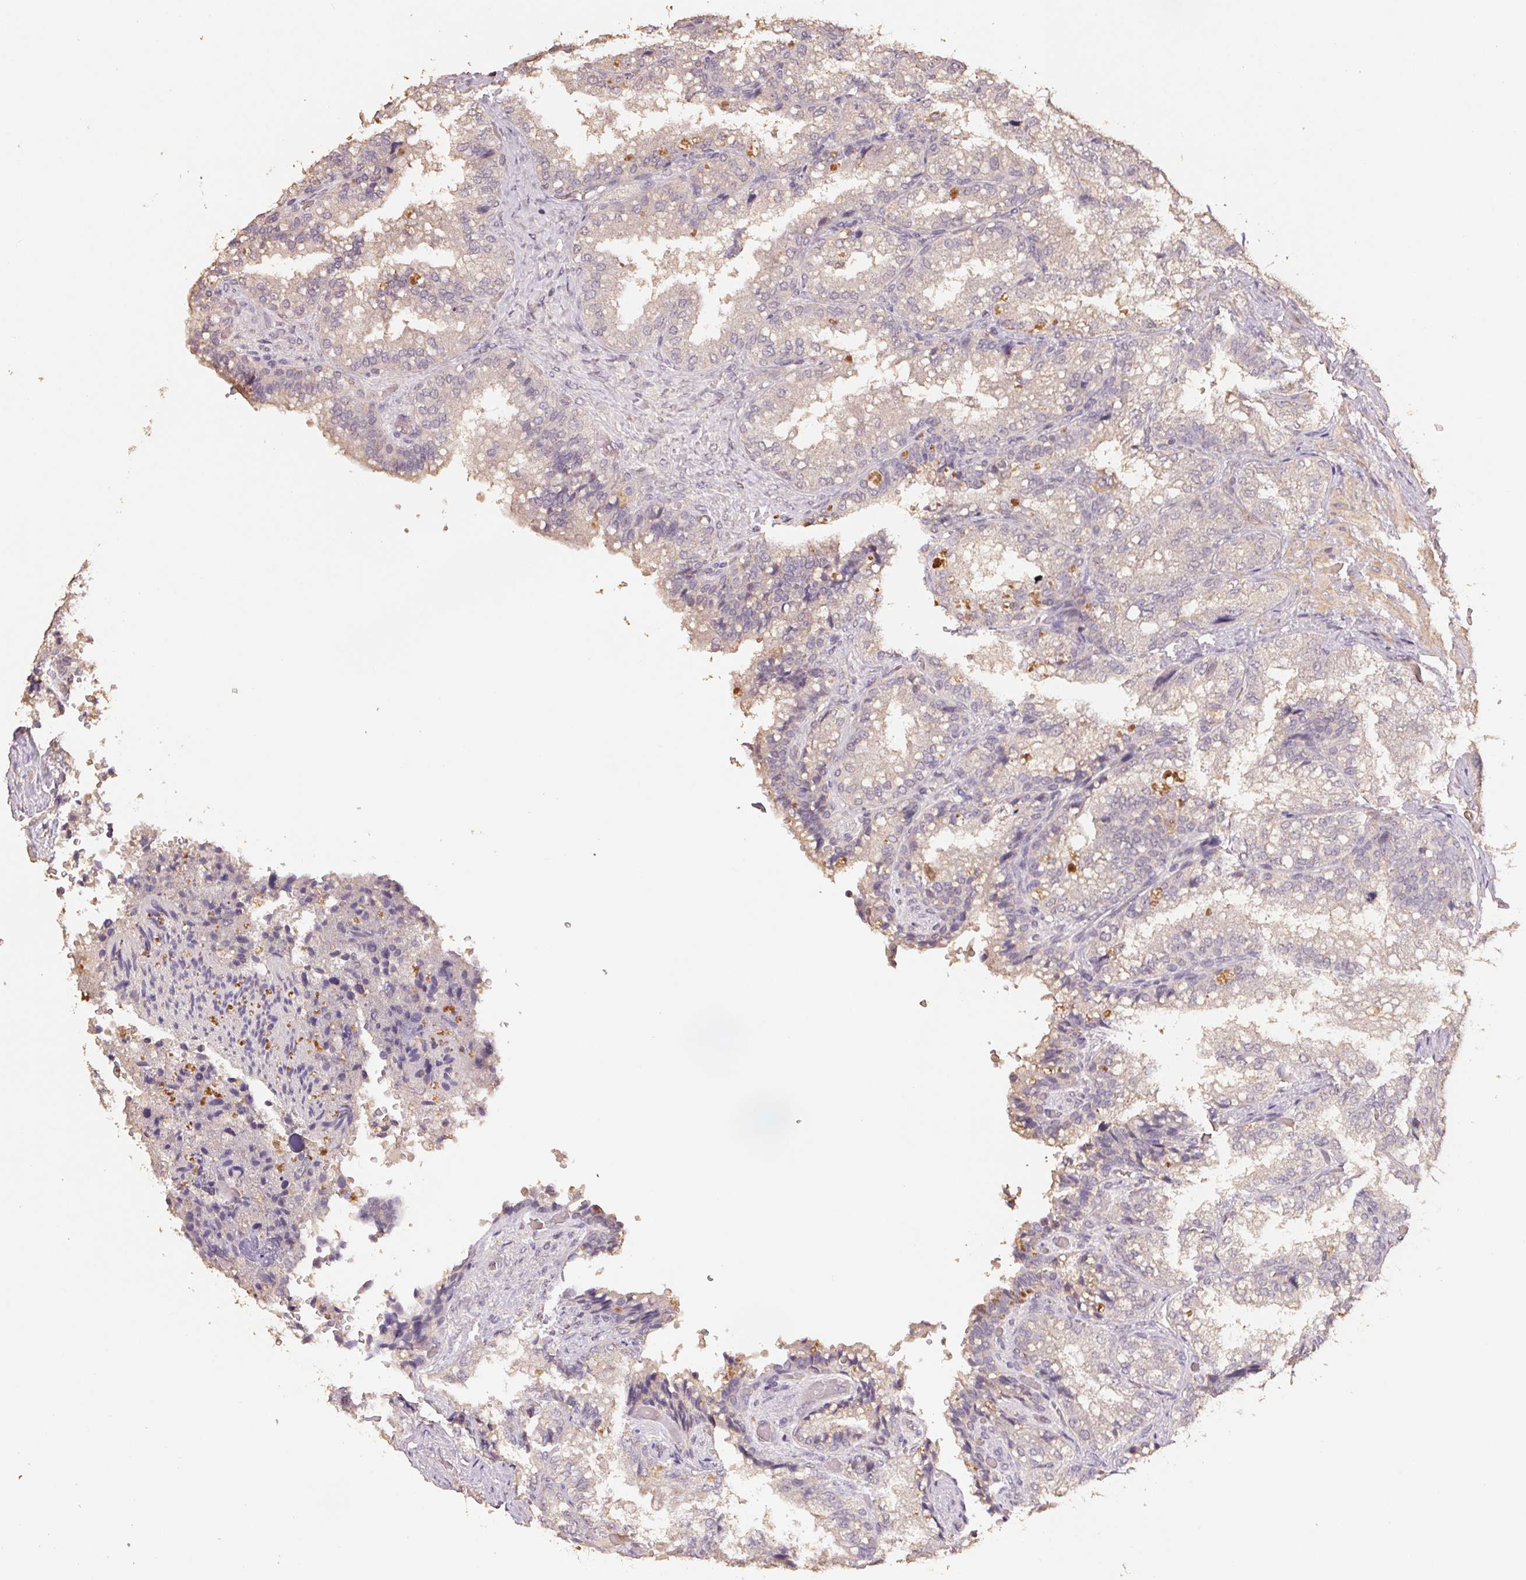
{"staining": {"intensity": "weak", "quantity": "<25%", "location": "cytoplasmic/membranous"}, "tissue": "seminal vesicle", "cell_type": "Glandular cells", "image_type": "normal", "snomed": [{"axis": "morphology", "description": "Normal tissue, NOS"}, {"axis": "topography", "description": "Seminal veicle"}], "caption": "The micrograph shows no staining of glandular cells in normal seminal vesicle.", "gene": "CENPF", "patient": {"sex": "male", "age": 57}}